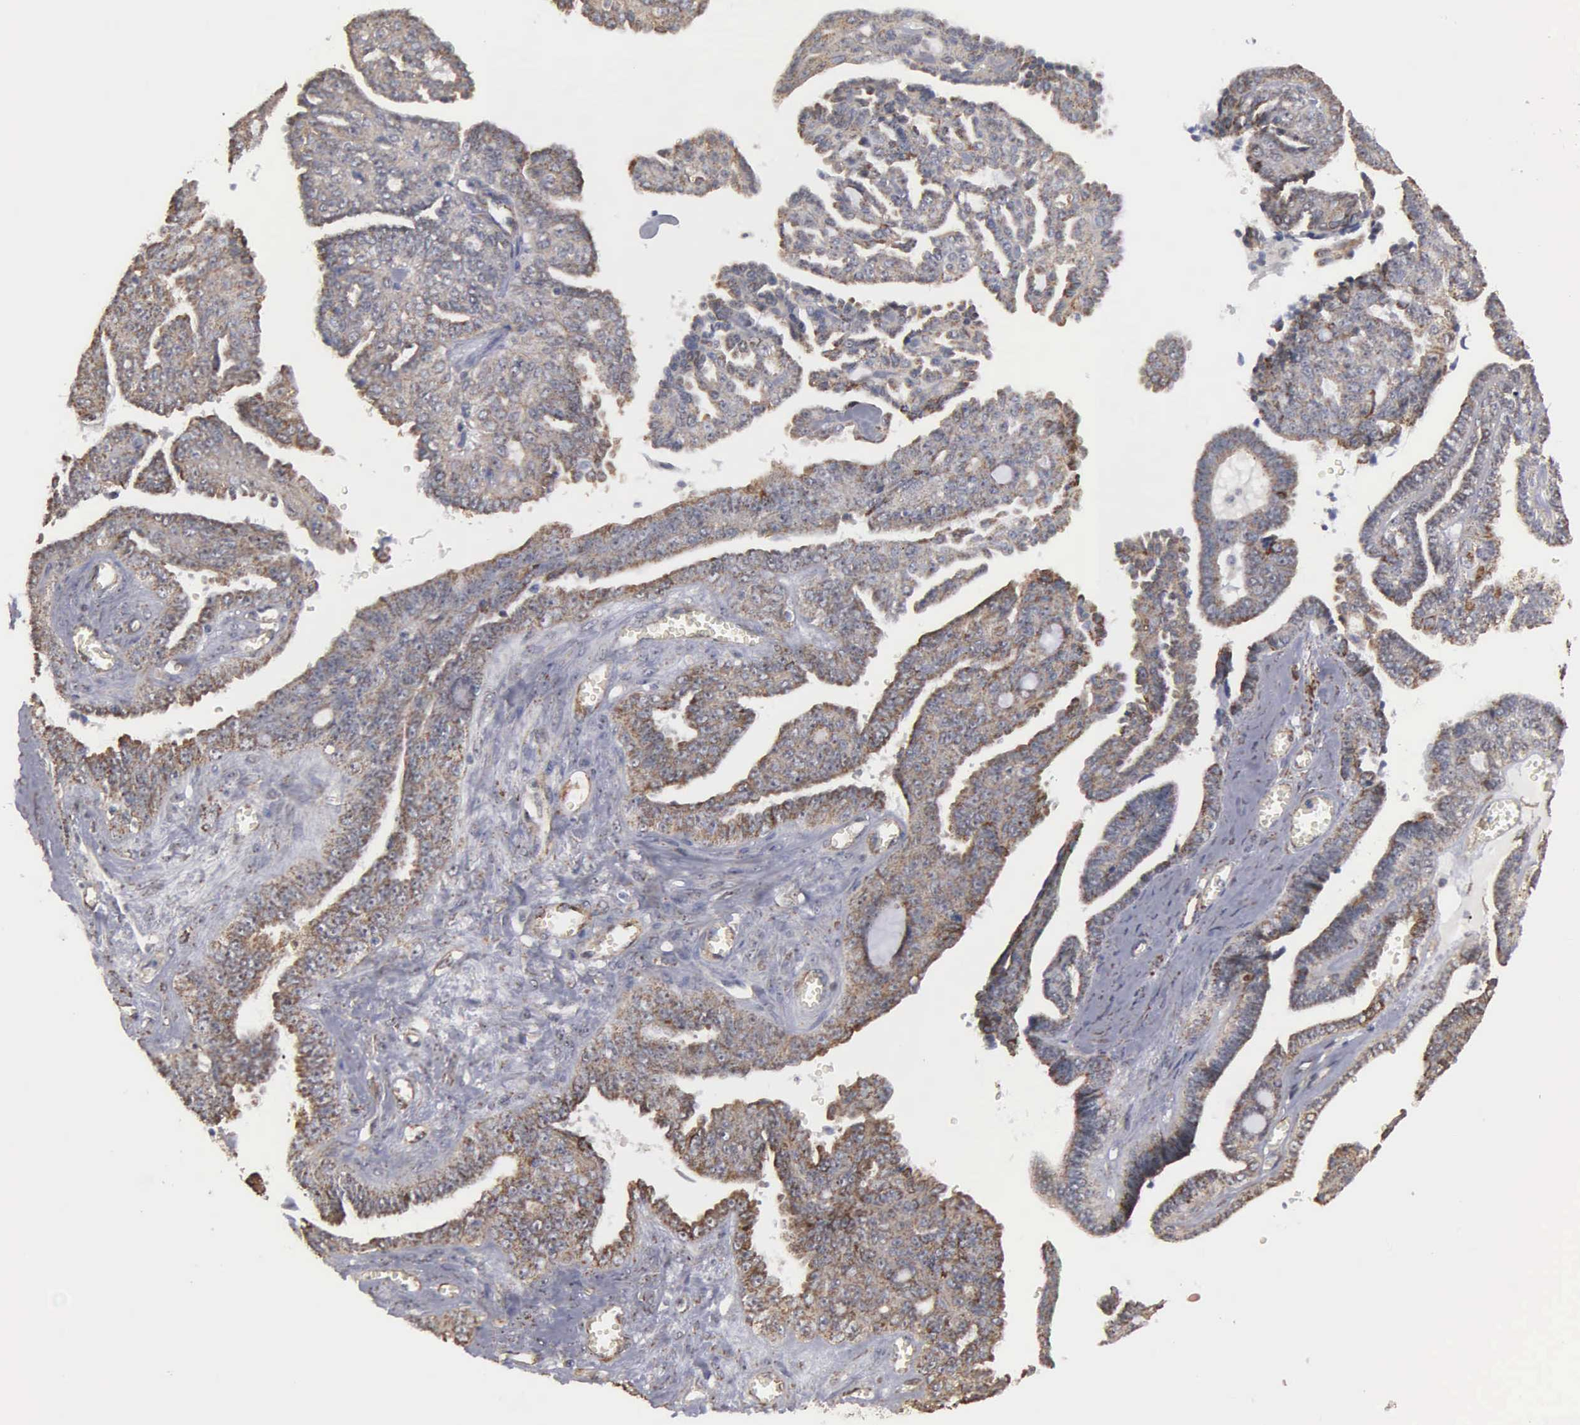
{"staining": {"intensity": "weak", "quantity": "25%-75%", "location": "cytoplasmic/membranous"}, "tissue": "ovarian cancer", "cell_type": "Tumor cells", "image_type": "cancer", "snomed": [{"axis": "morphology", "description": "Cystadenocarcinoma, serous, NOS"}, {"axis": "topography", "description": "Ovary"}], "caption": "Human ovarian cancer (serous cystadenocarcinoma) stained with a protein marker exhibits weak staining in tumor cells.", "gene": "NGDN", "patient": {"sex": "female", "age": 71}}